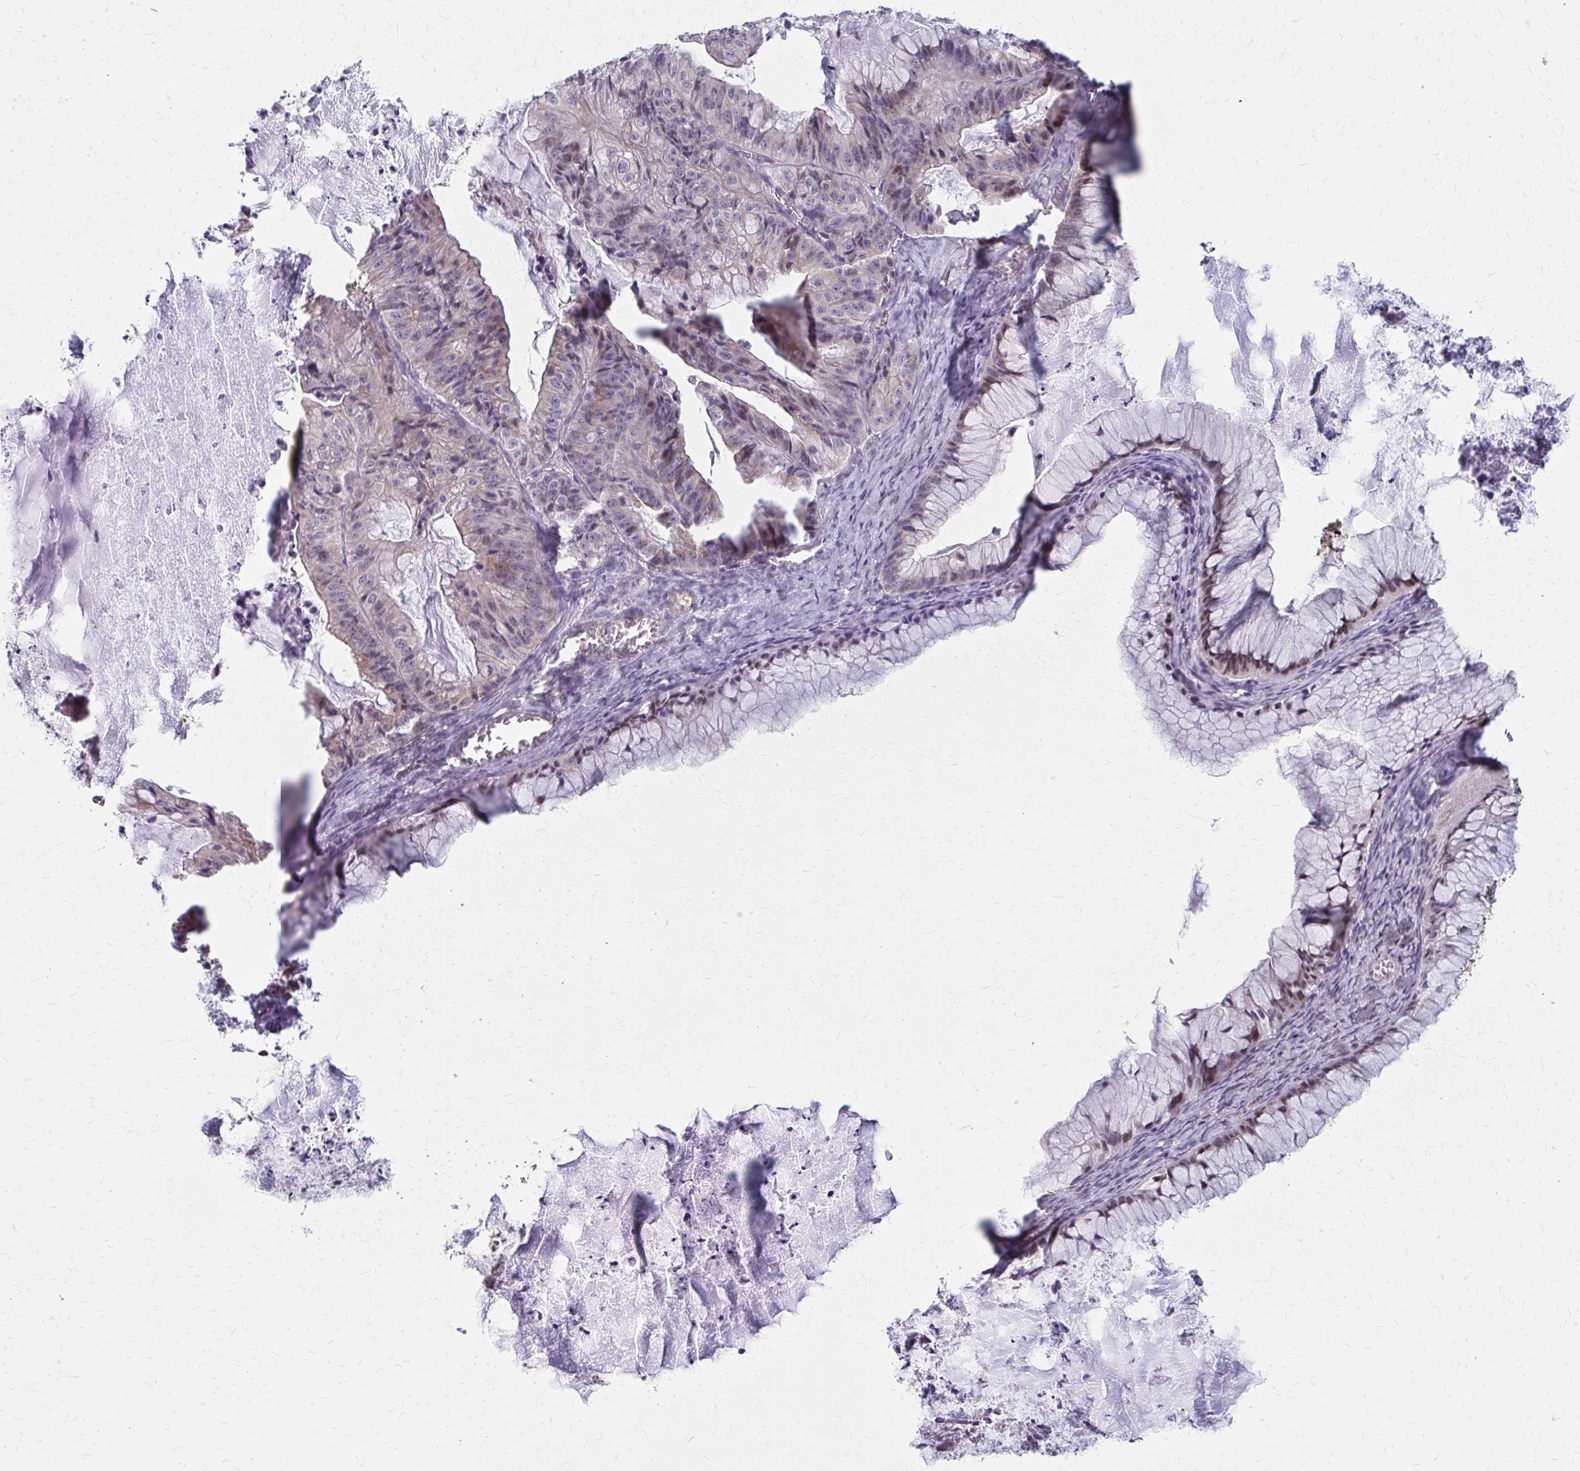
{"staining": {"intensity": "weak", "quantity": "25%-75%", "location": "nuclear"}, "tissue": "ovarian cancer", "cell_type": "Tumor cells", "image_type": "cancer", "snomed": [{"axis": "morphology", "description": "Cystadenocarcinoma, mucinous, NOS"}, {"axis": "topography", "description": "Ovary"}], "caption": "Ovarian cancer stained with a brown dye shows weak nuclear positive staining in approximately 25%-75% of tumor cells.", "gene": "IFI44L", "patient": {"sex": "female", "age": 72}}